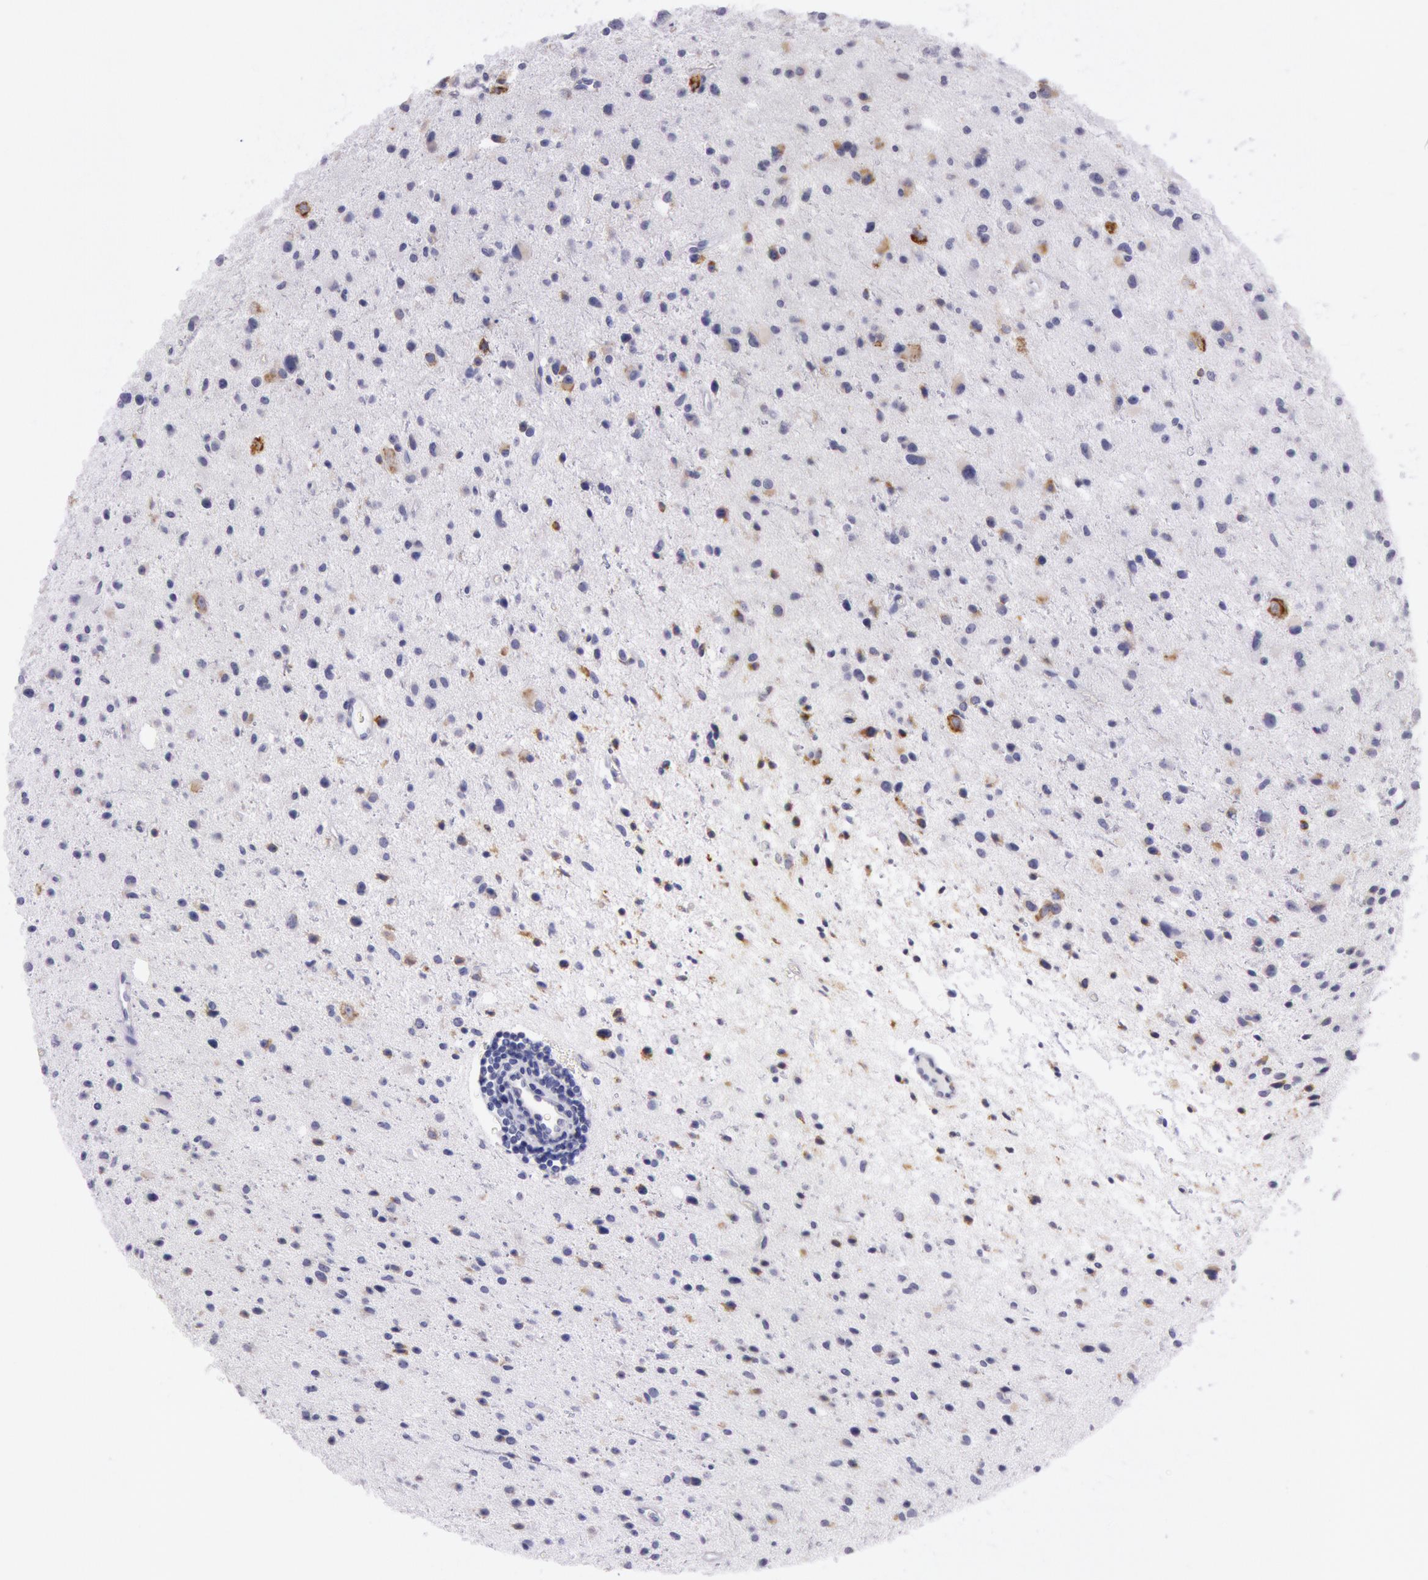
{"staining": {"intensity": "weak", "quantity": "25%-75%", "location": "cytoplasmic/membranous"}, "tissue": "glioma", "cell_type": "Tumor cells", "image_type": "cancer", "snomed": [{"axis": "morphology", "description": "Glioma, malignant, Low grade"}, {"axis": "topography", "description": "Brain"}], "caption": "Glioma was stained to show a protein in brown. There is low levels of weak cytoplasmic/membranous expression in about 25%-75% of tumor cells.", "gene": "CIDEB", "patient": {"sex": "female", "age": 46}}